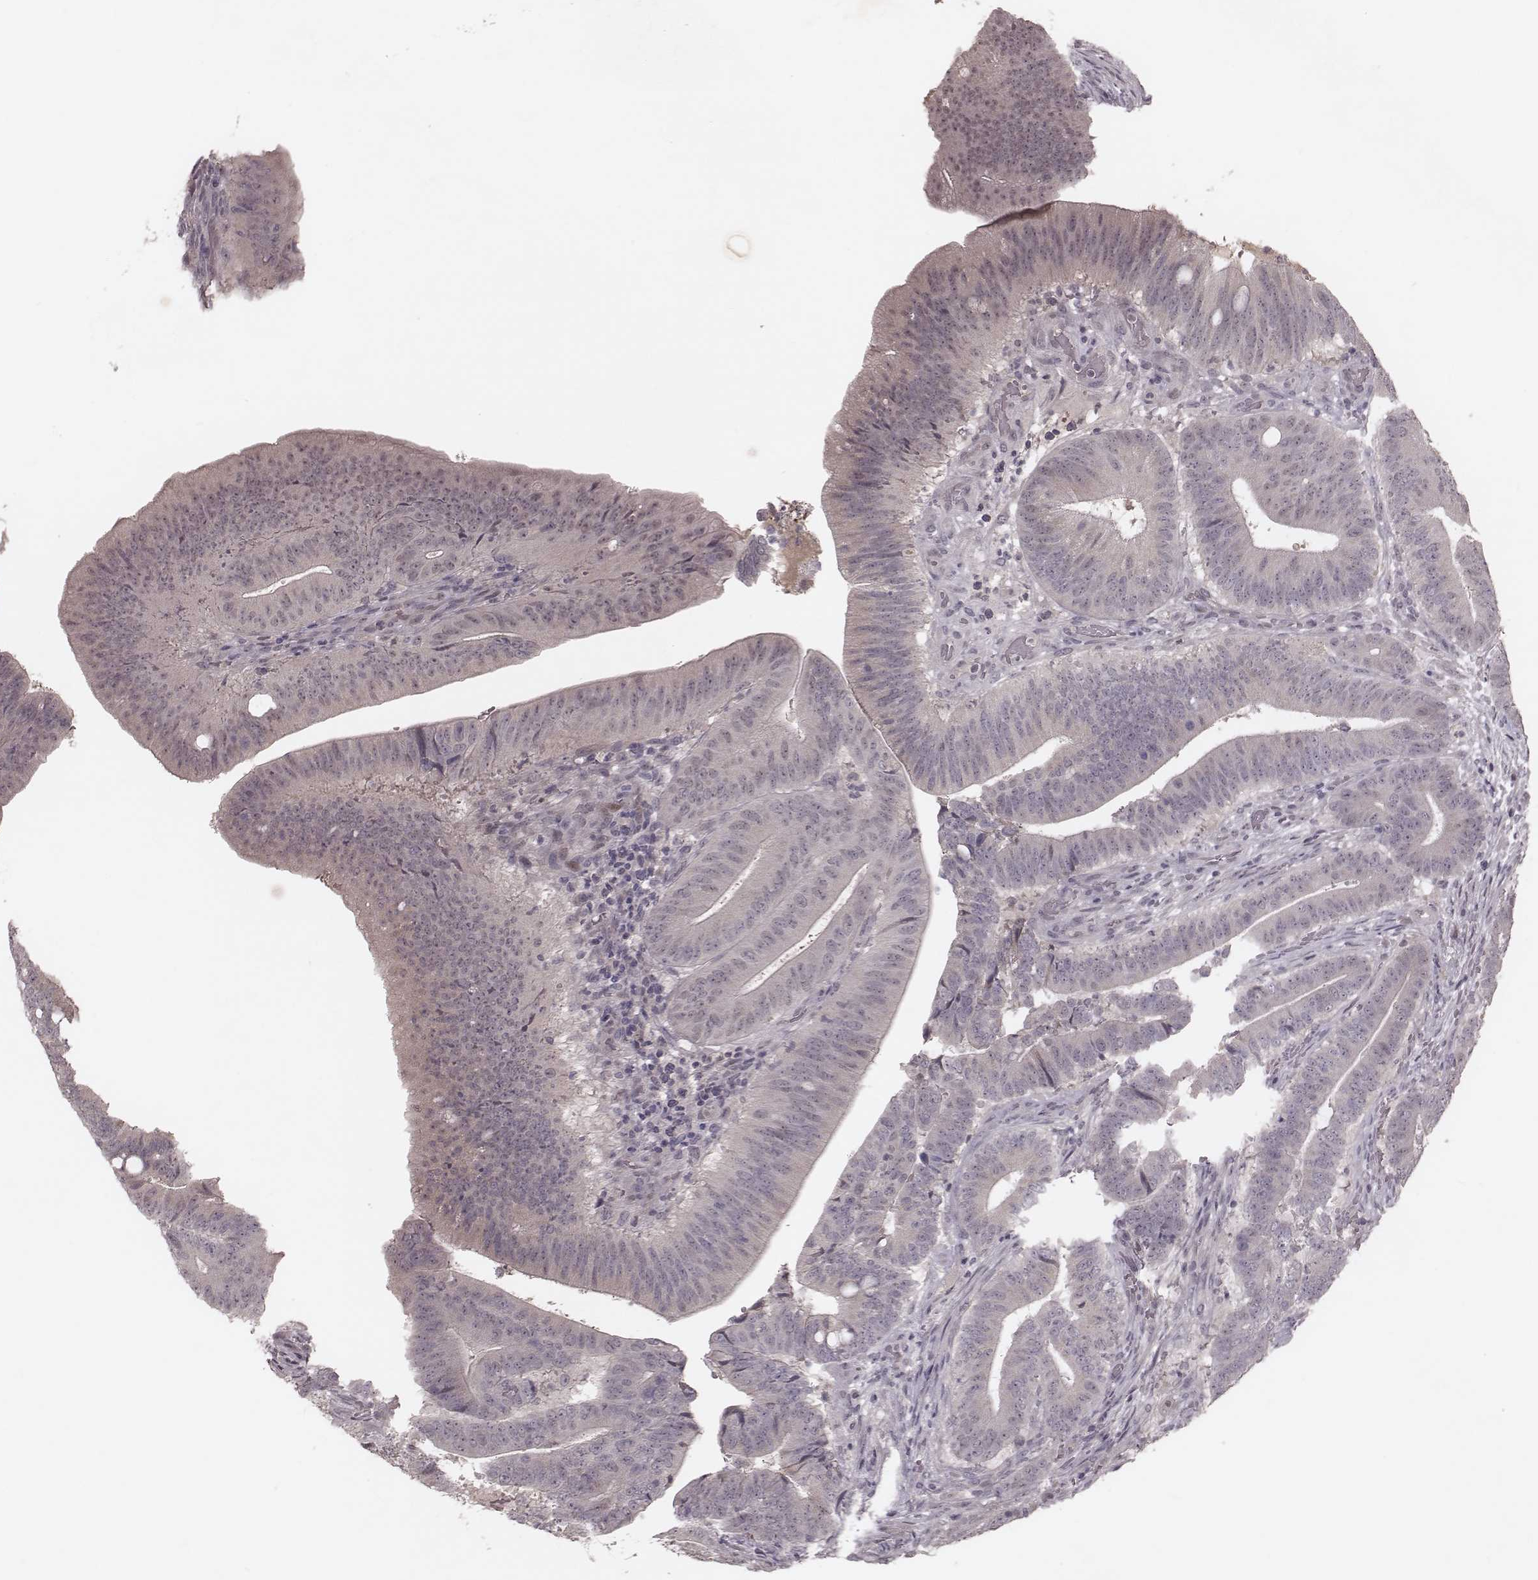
{"staining": {"intensity": "negative", "quantity": "none", "location": "none"}, "tissue": "colorectal cancer", "cell_type": "Tumor cells", "image_type": "cancer", "snomed": [{"axis": "morphology", "description": "Adenocarcinoma, NOS"}, {"axis": "topography", "description": "Colon"}], "caption": "Immunohistochemistry (IHC) of colorectal cancer shows no staining in tumor cells.", "gene": "FAM13B", "patient": {"sex": "female", "age": 43}}